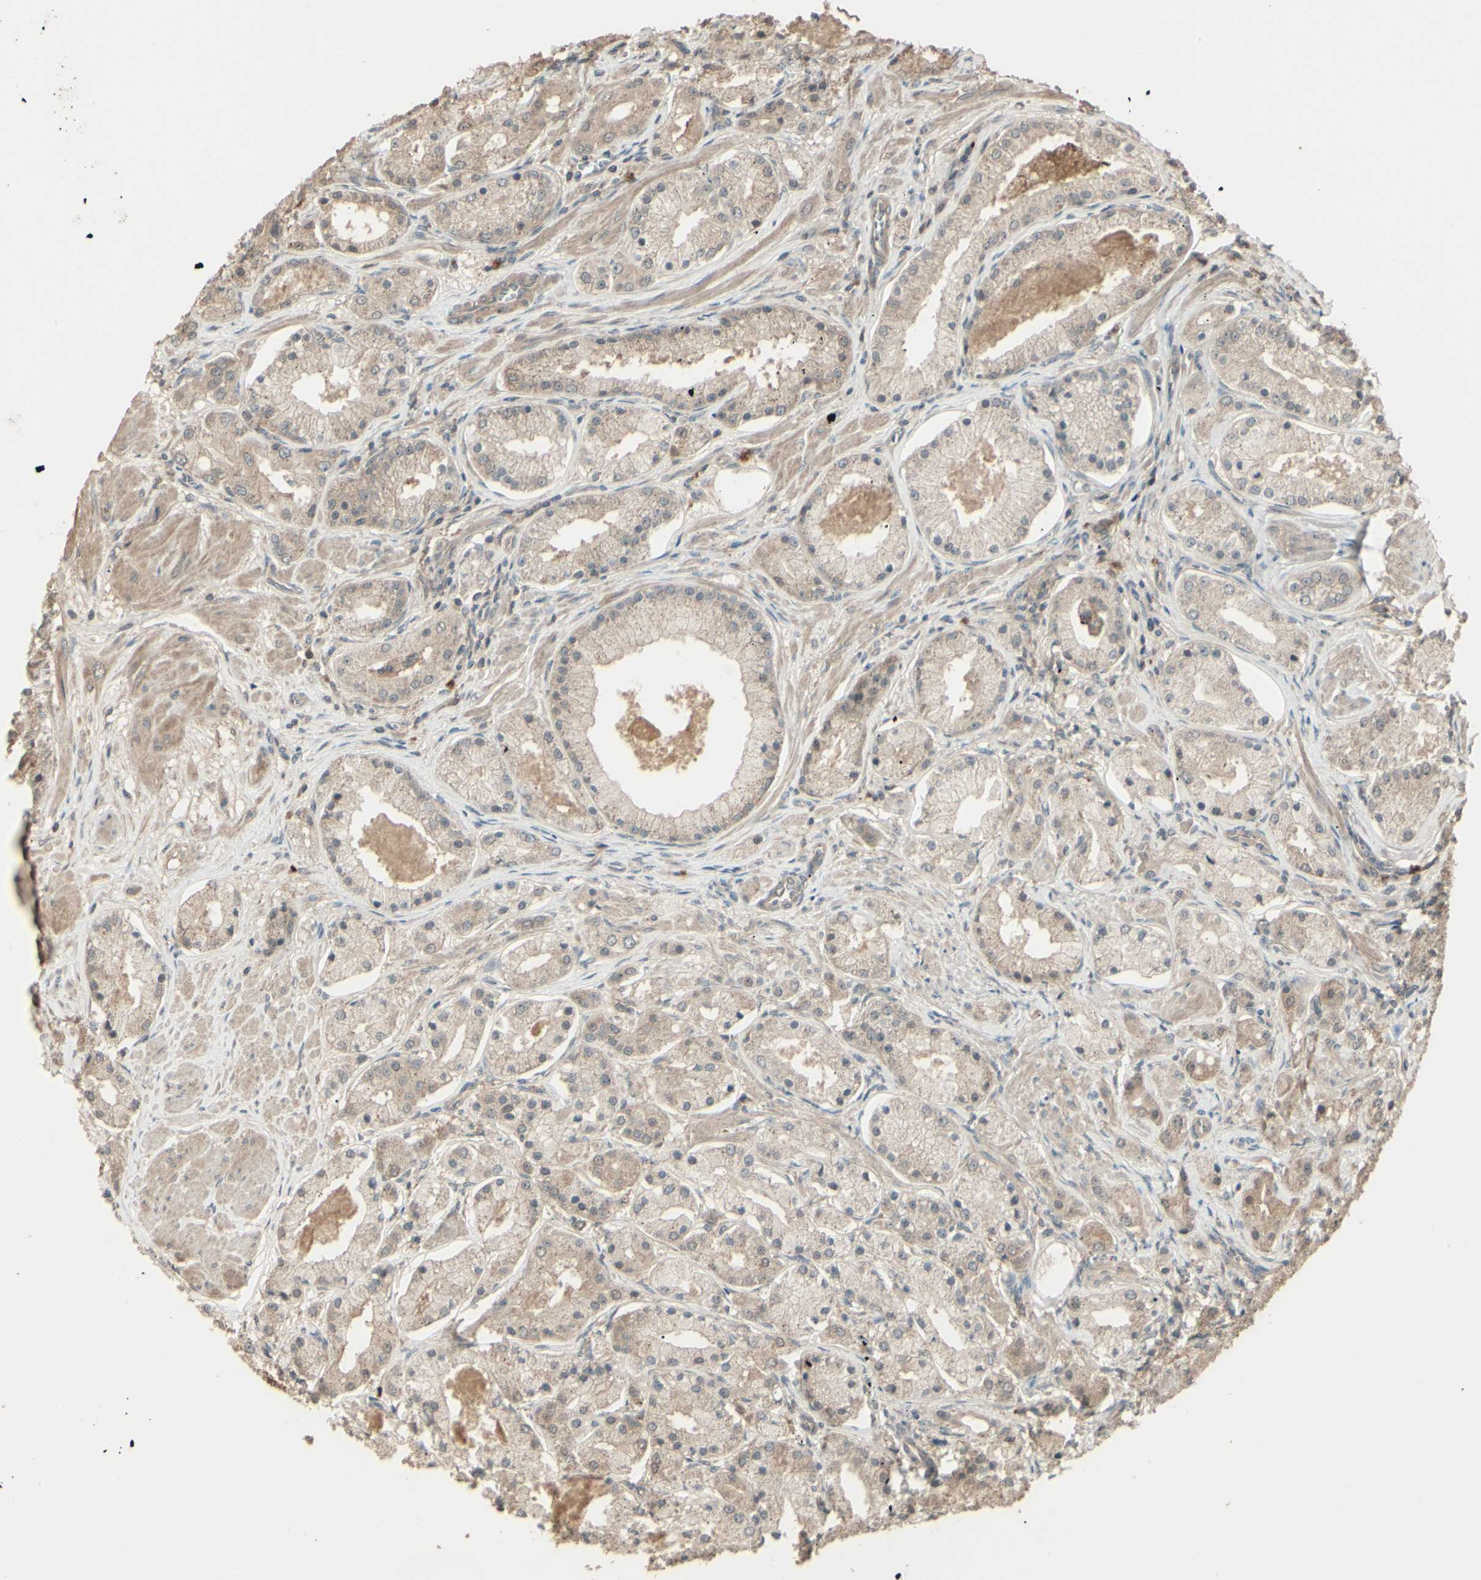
{"staining": {"intensity": "weak", "quantity": ">75%", "location": "cytoplasmic/membranous"}, "tissue": "prostate cancer", "cell_type": "Tumor cells", "image_type": "cancer", "snomed": [{"axis": "morphology", "description": "Adenocarcinoma, High grade"}, {"axis": "topography", "description": "Prostate"}], "caption": "Protein staining by IHC exhibits weak cytoplasmic/membranous expression in about >75% of tumor cells in prostate cancer (adenocarcinoma (high-grade)).", "gene": "GNAS", "patient": {"sex": "male", "age": 66}}